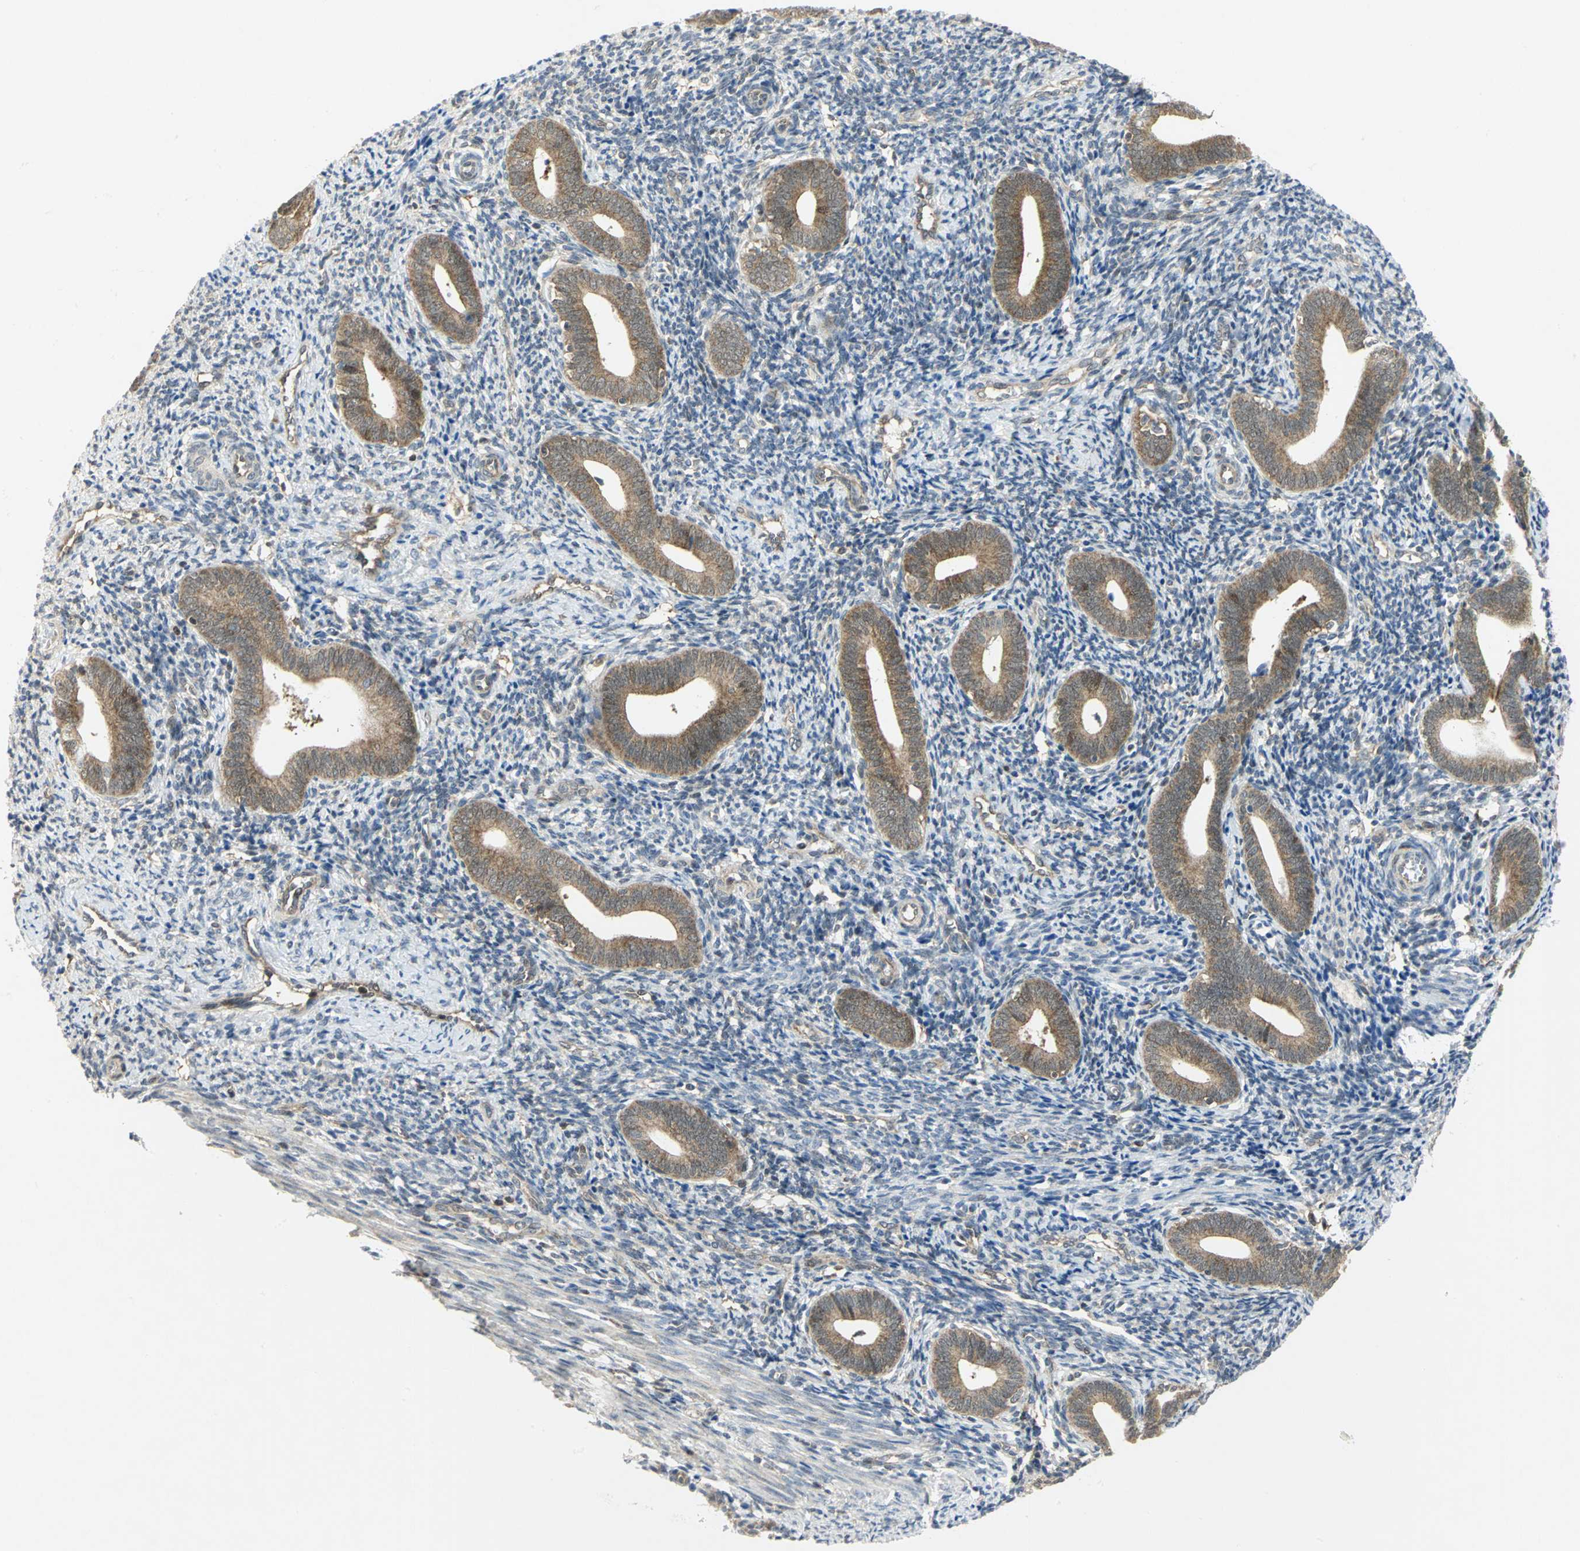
{"staining": {"intensity": "negative", "quantity": "none", "location": "none"}, "tissue": "endometrium", "cell_type": "Cells in endometrial stroma", "image_type": "normal", "snomed": [{"axis": "morphology", "description": "Normal tissue, NOS"}, {"axis": "topography", "description": "Uterus"}, {"axis": "topography", "description": "Endometrium"}], "caption": "This micrograph is of unremarkable endometrium stained with IHC to label a protein in brown with the nuclei are counter-stained blue. There is no expression in cells in endometrial stroma. Brightfield microscopy of immunohistochemistry (IHC) stained with DAB (brown) and hematoxylin (blue), captured at high magnification.", "gene": "PPIA", "patient": {"sex": "female", "age": 33}}